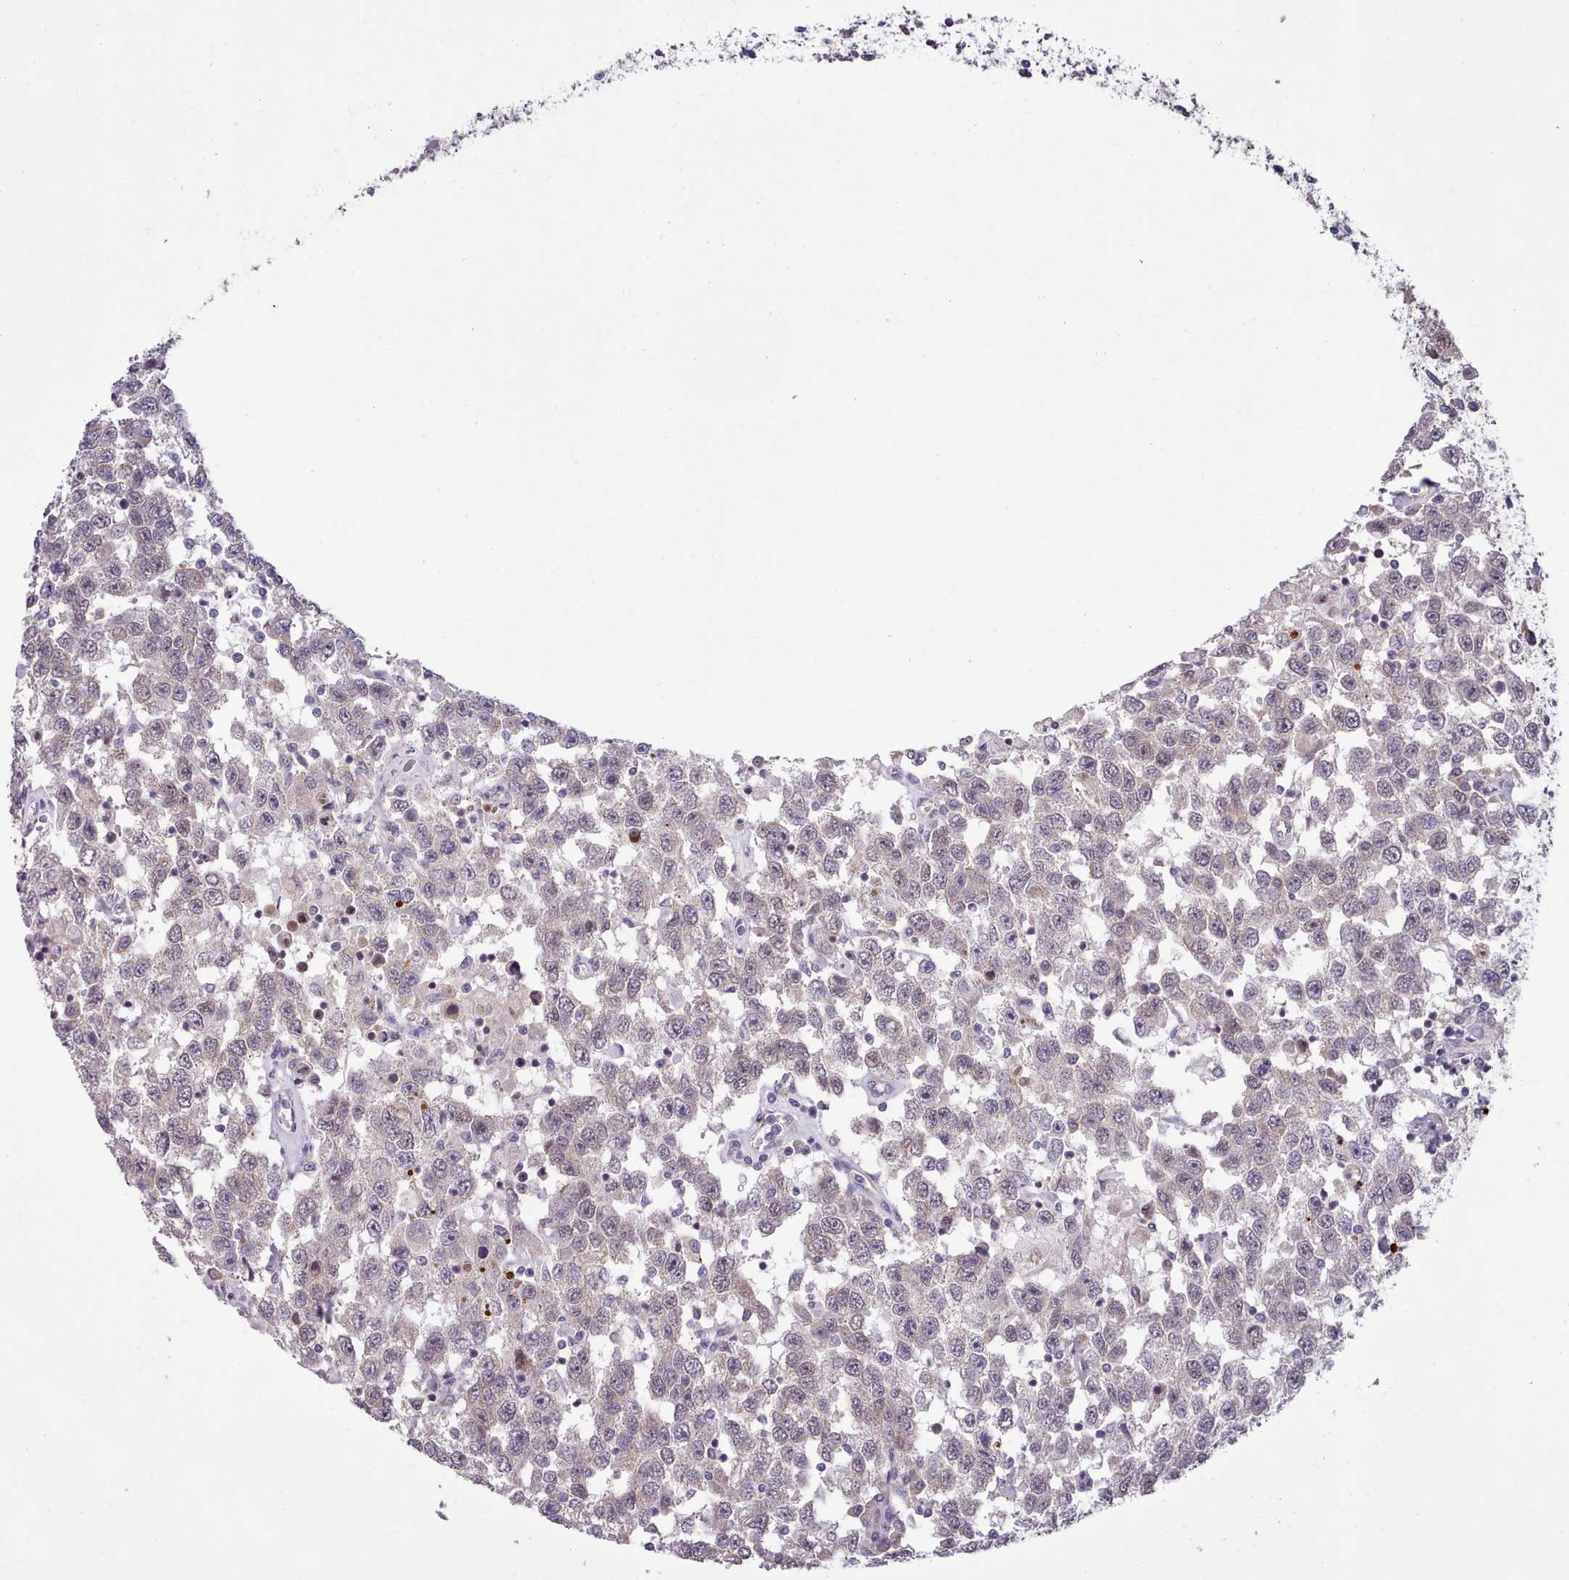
{"staining": {"intensity": "weak", "quantity": "<25%", "location": "nuclear"}, "tissue": "testis cancer", "cell_type": "Tumor cells", "image_type": "cancer", "snomed": [{"axis": "morphology", "description": "Seminoma, NOS"}, {"axis": "topography", "description": "Testis"}], "caption": "Immunohistochemistry (IHC) image of neoplastic tissue: testis cancer stained with DAB (3,3'-diaminobenzidine) exhibits no significant protein positivity in tumor cells.", "gene": "DPF1", "patient": {"sex": "male", "age": 41}}